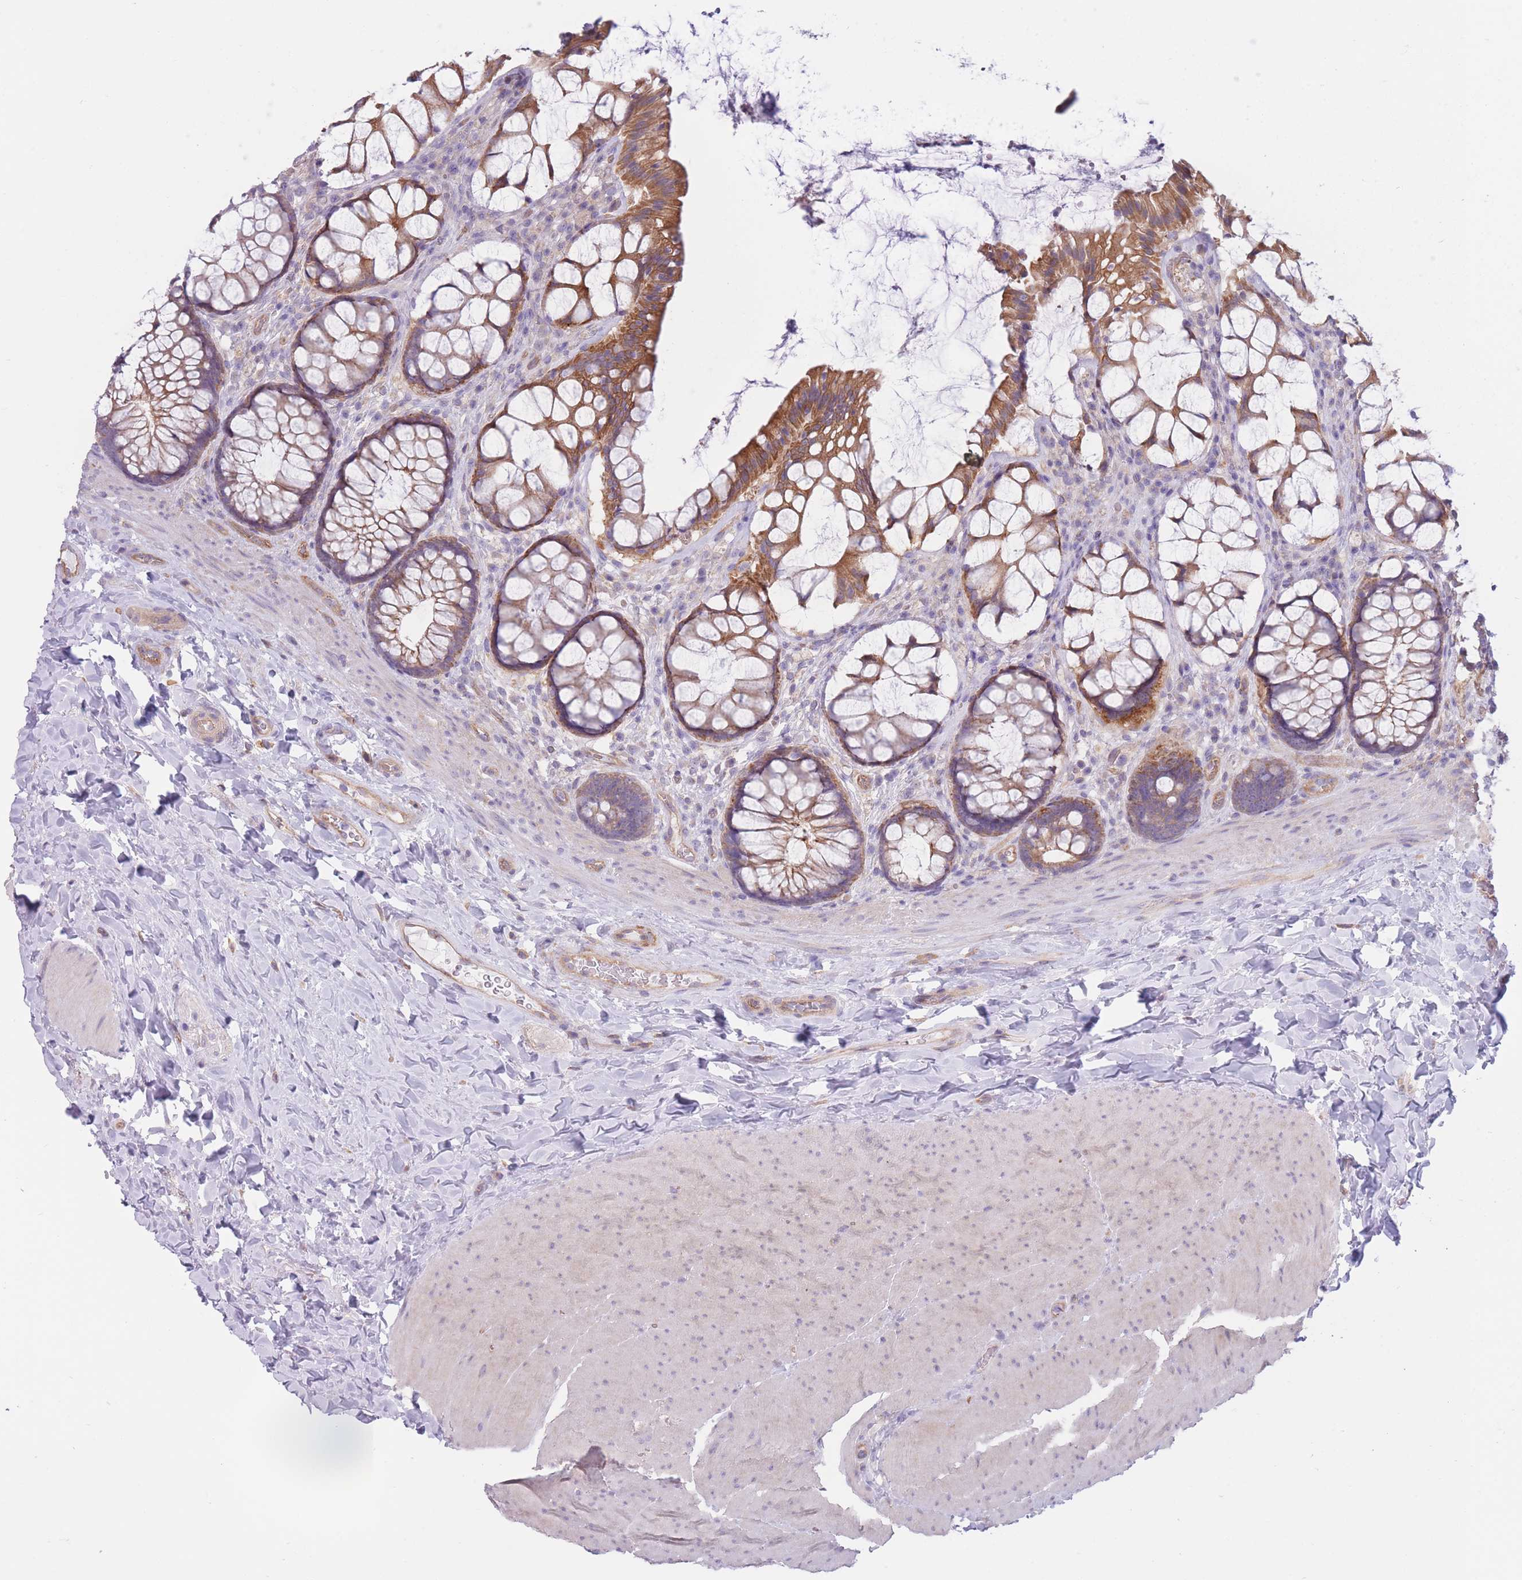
{"staining": {"intensity": "moderate", "quantity": ">75%", "location": "cytoplasmic/membranous"}, "tissue": "rectum", "cell_type": "Glandular cells", "image_type": "normal", "snomed": [{"axis": "morphology", "description": "Normal tissue, NOS"}, {"axis": "topography", "description": "Rectum"}], "caption": "IHC (DAB (3,3'-diaminobenzidine)) staining of benign rectum demonstrates moderate cytoplasmic/membranous protein expression in about >75% of glandular cells.", "gene": "SERPINB3", "patient": {"sex": "female", "age": 58}}